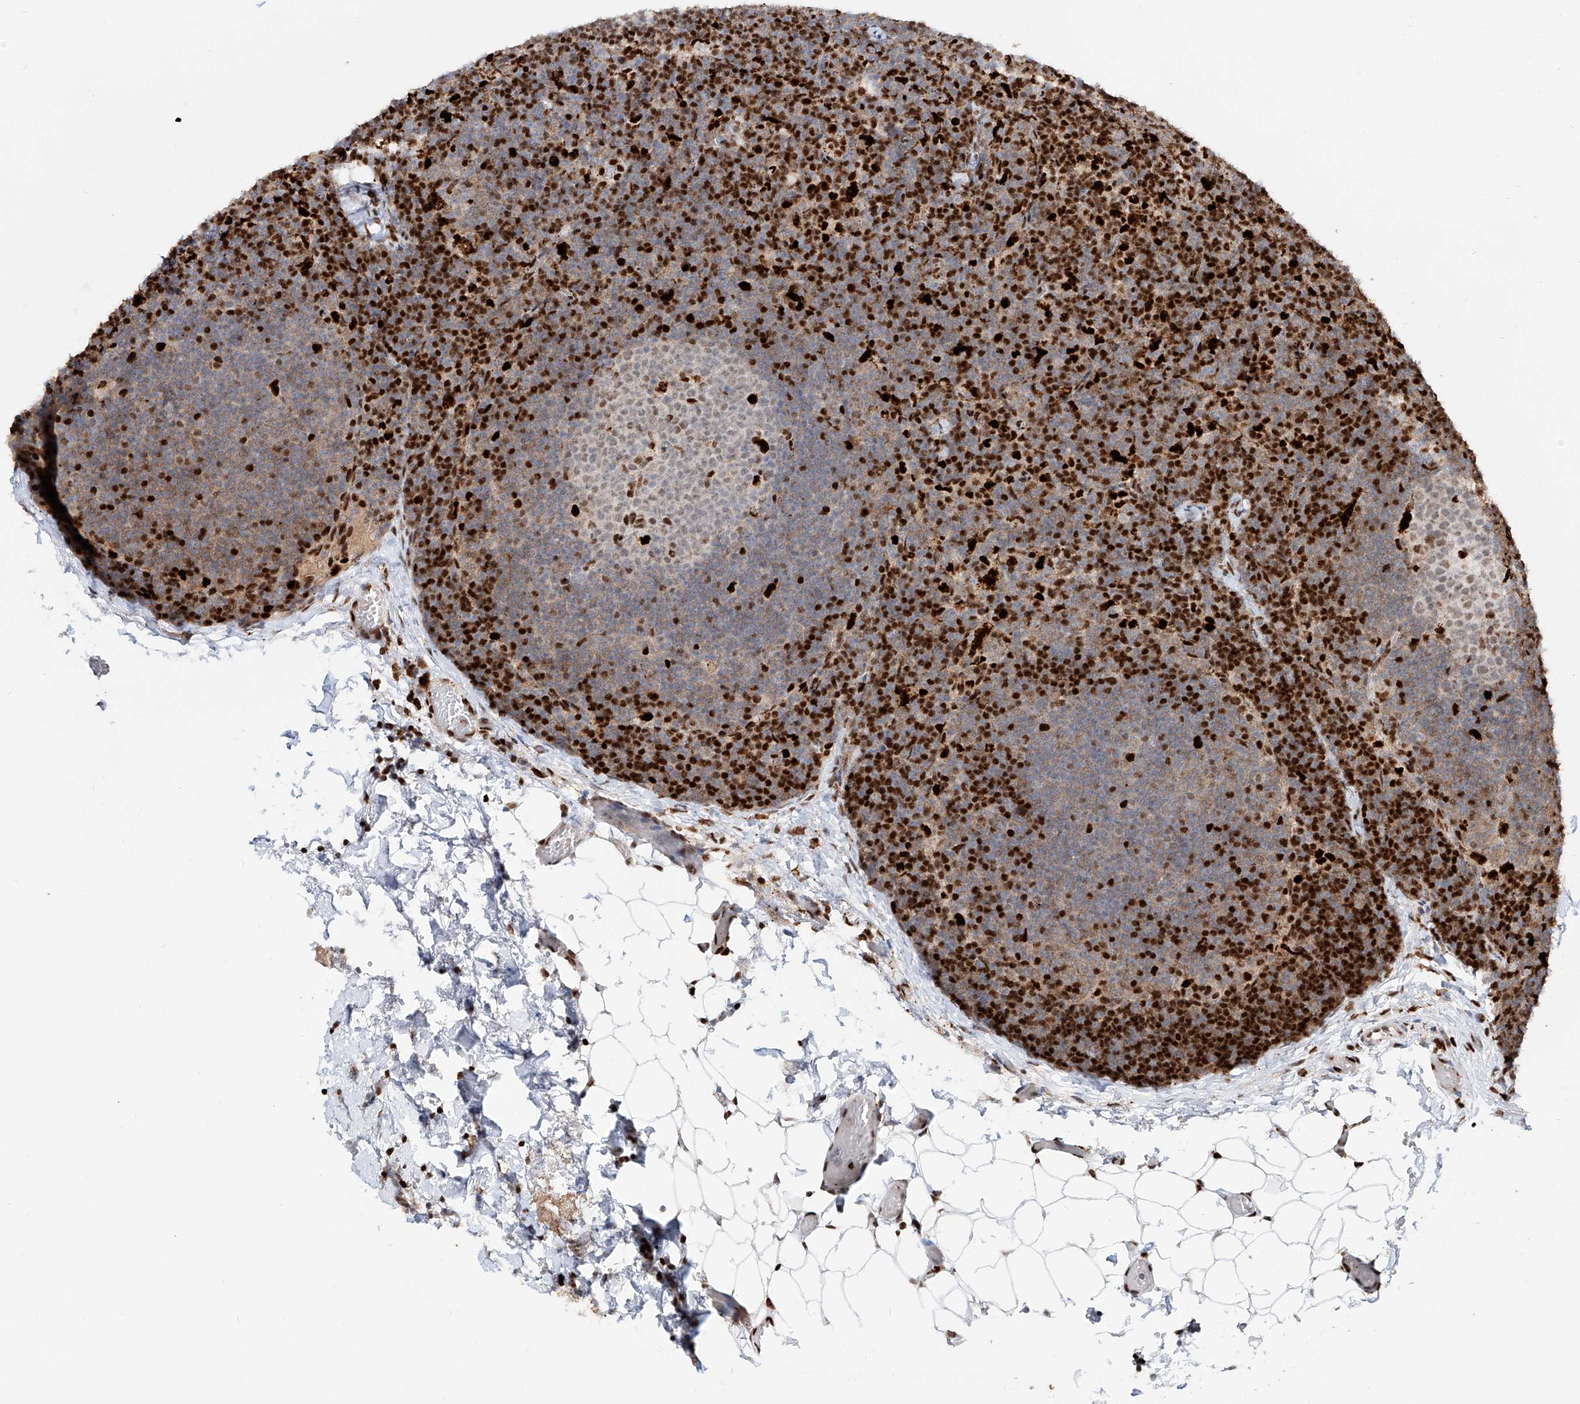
{"staining": {"intensity": "strong", "quantity": "<25%", "location": "nuclear"}, "tissue": "lymph node", "cell_type": "Germinal center cells", "image_type": "normal", "snomed": [{"axis": "morphology", "description": "Normal tissue, NOS"}, {"axis": "topography", "description": "Lymph node"}], "caption": "Protein analysis of normal lymph node exhibits strong nuclear positivity in about <25% of germinal center cells. The staining is performed using DAB brown chromogen to label protein expression. The nuclei are counter-stained blue using hematoxylin.", "gene": "DZIP1L", "patient": {"sex": "female", "age": 22}}